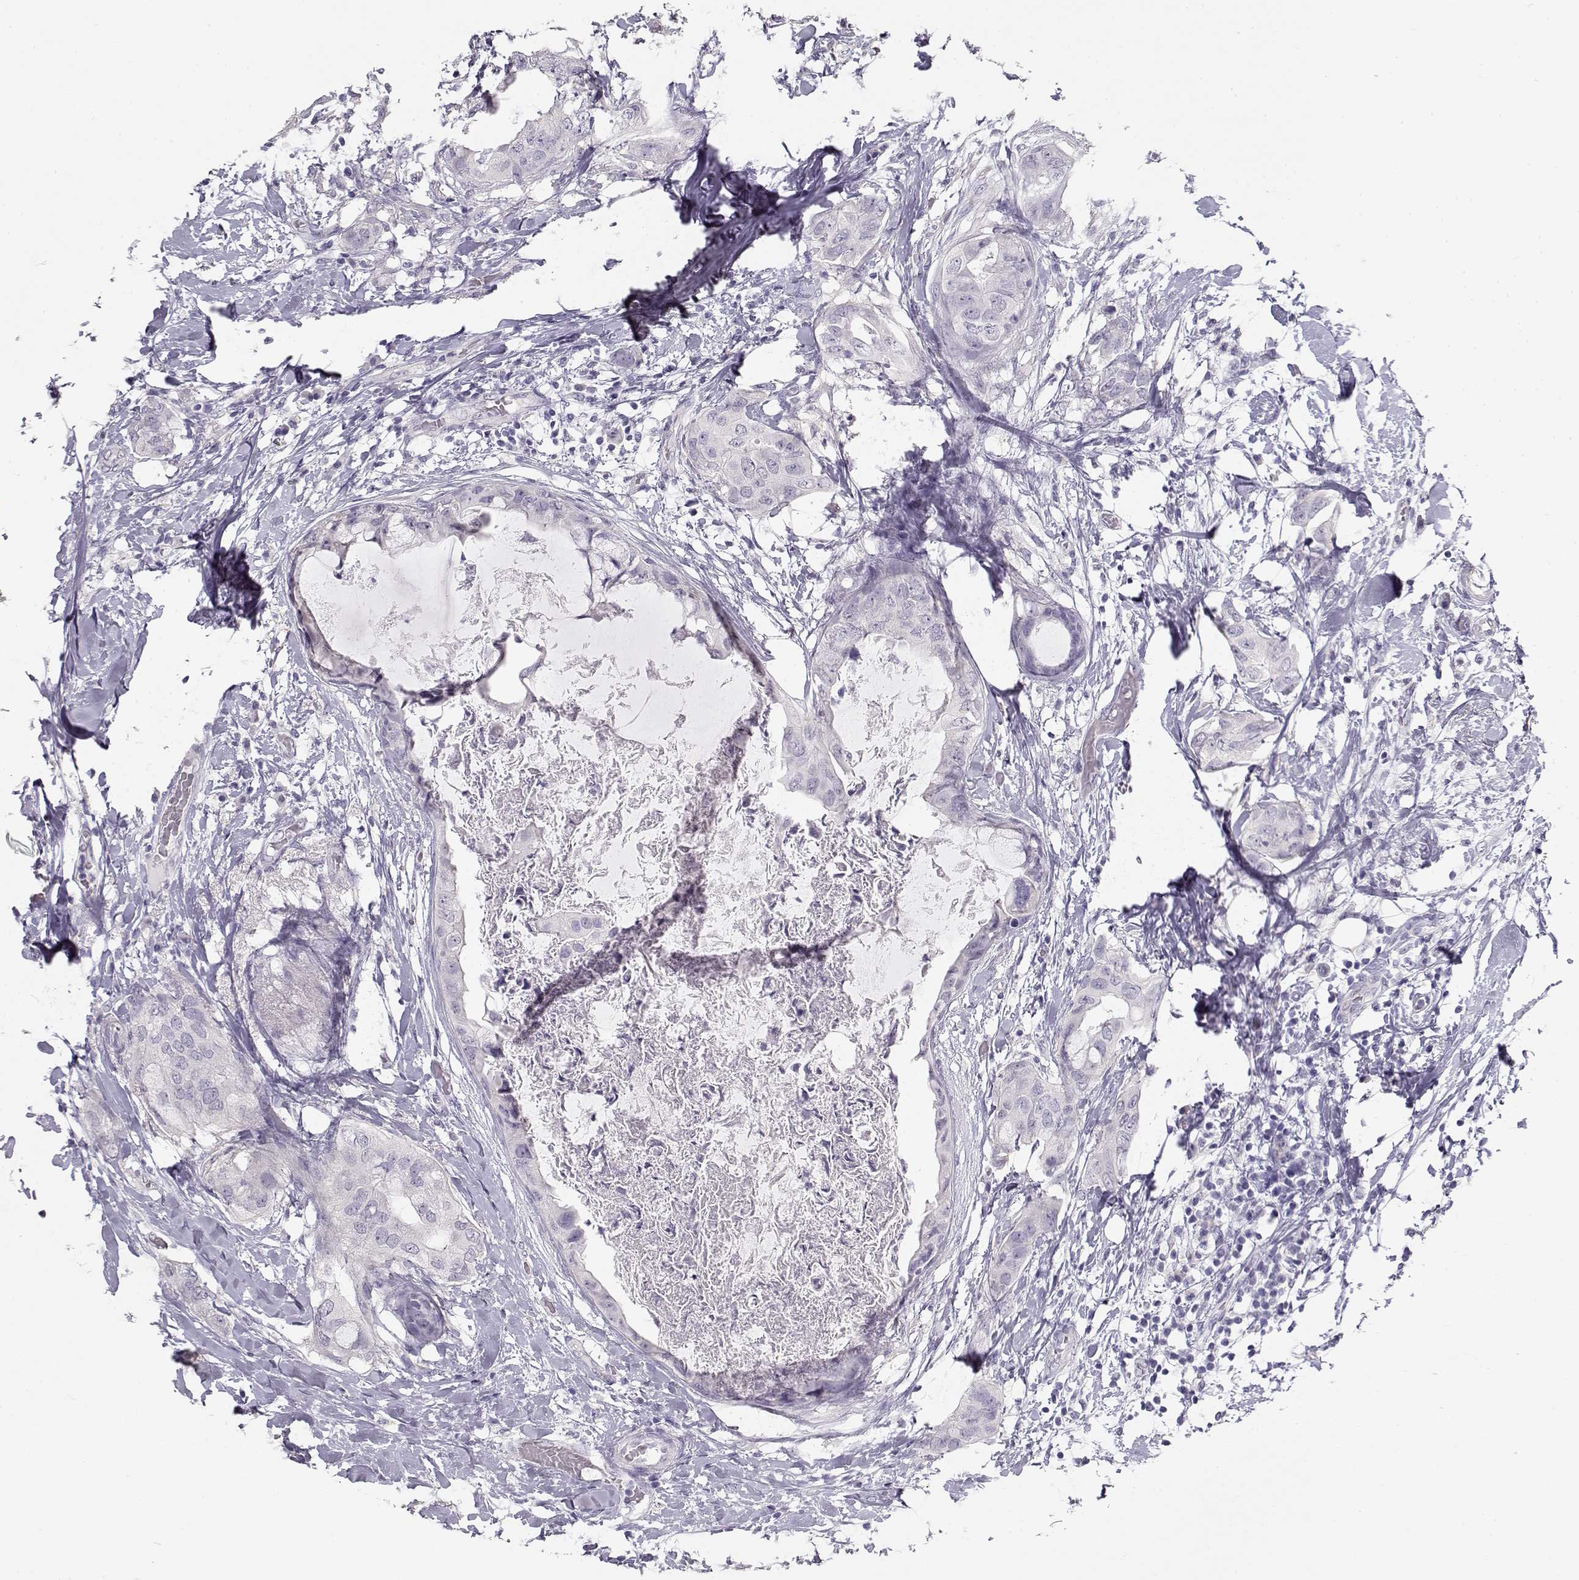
{"staining": {"intensity": "negative", "quantity": "none", "location": "none"}, "tissue": "breast cancer", "cell_type": "Tumor cells", "image_type": "cancer", "snomed": [{"axis": "morphology", "description": "Normal tissue, NOS"}, {"axis": "morphology", "description": "Duct carcinoma"}, {"axis": "topography", "description": "Breast"}], "caption": "Immunohistochemistry of human breast cancer (intraductal carcinoma) shows no staining in tumor cells.", "gene": "NUTM1", "patient": {"sex": "female", "age": 40}}